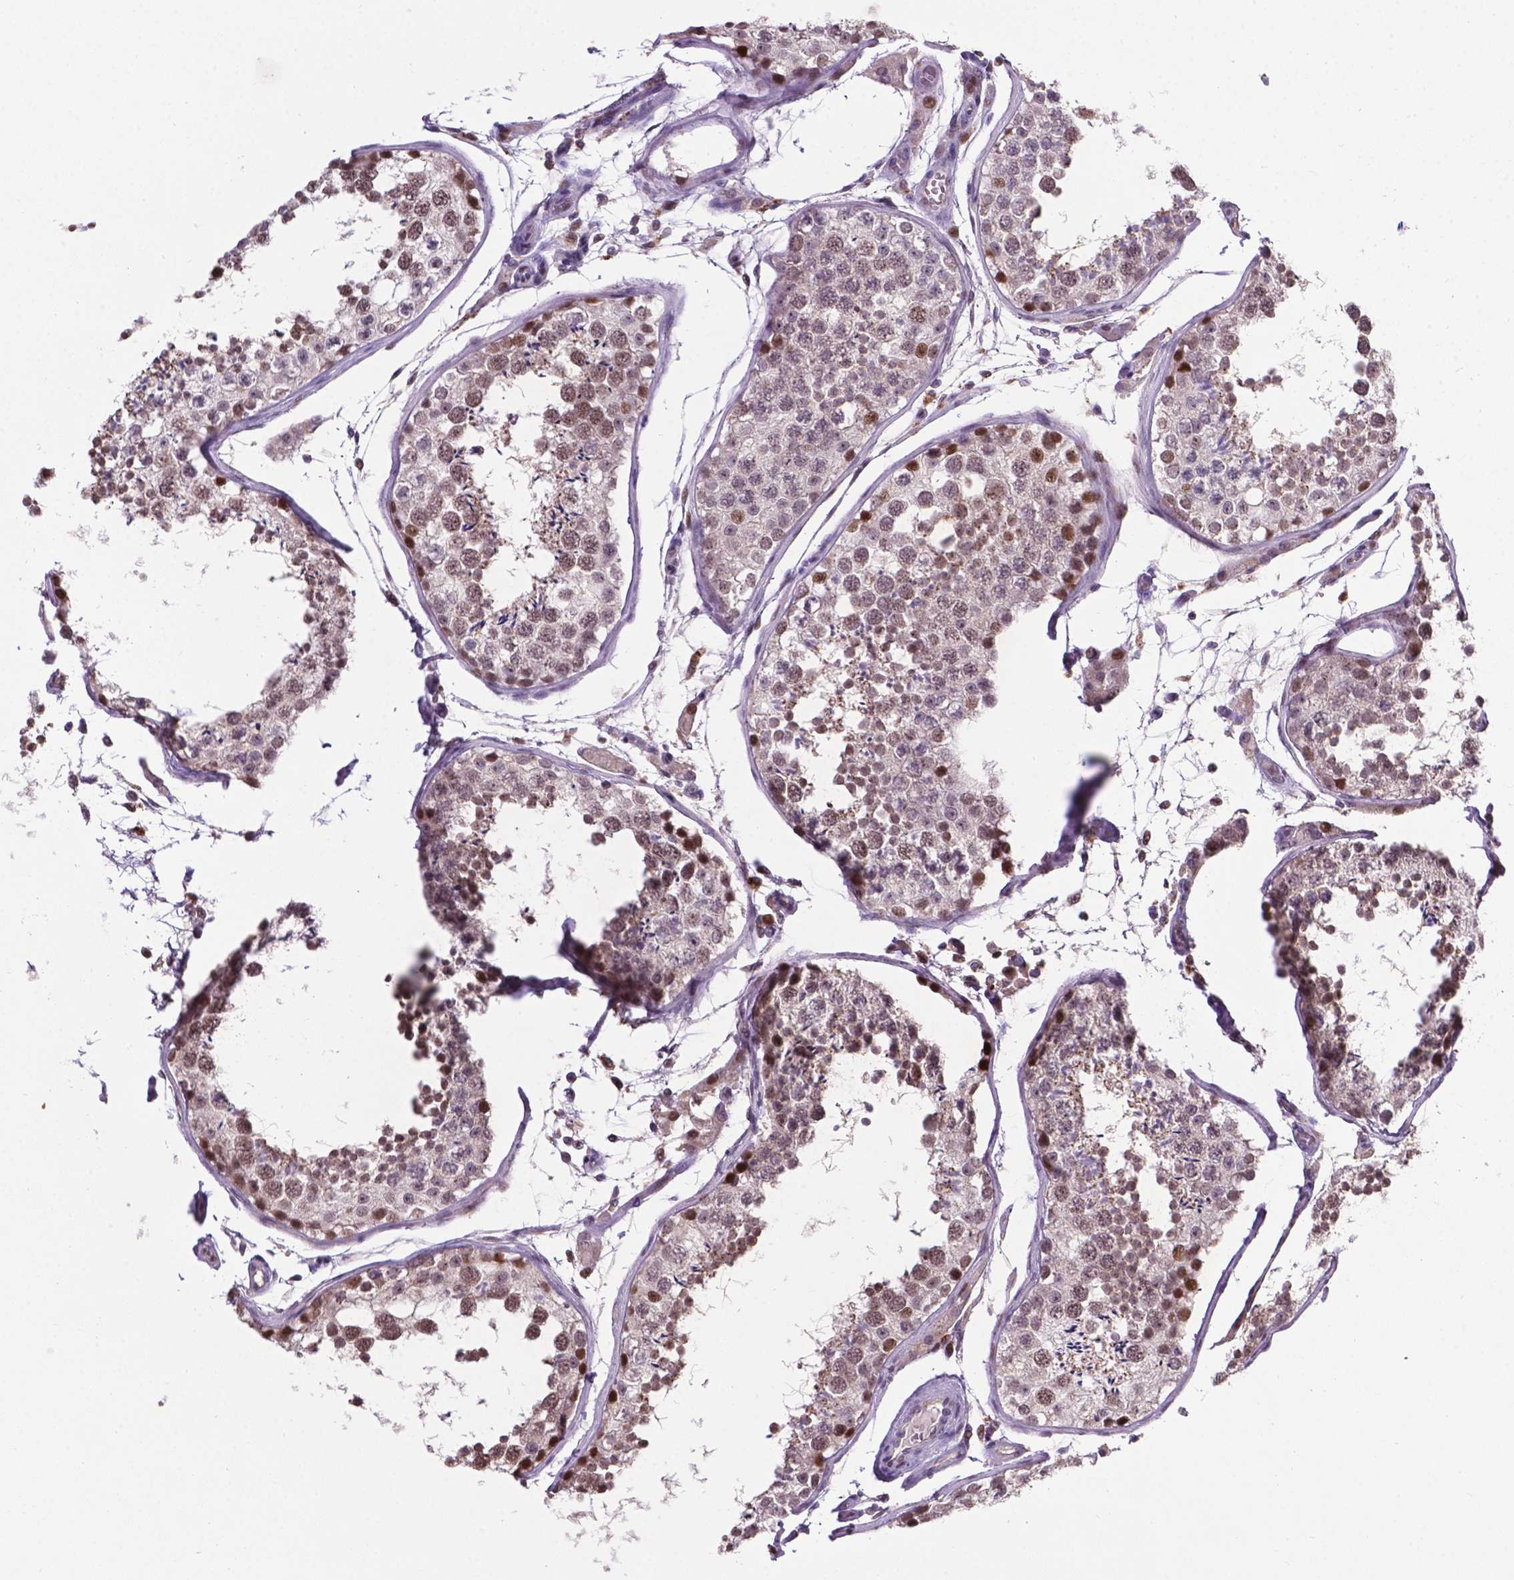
{"staining": {"intensity": "moderate", "quantity": "25%-75%", "location": "nuclear"}, "tissue": "testis", "cell_type": "Cells in seminiferous ducts", "image_type": "normal", "snomed": [{"axis": "morphology", "description": "Normal tissue, NOS"}, {"axis": "topography", "description": "Testis"}], "caption": "Unremarkable testis shows moderate nuclear positivity in about 25%-75% of cells in seminiferous ducts.", "gene": "SMAD2", "patient": {"sex": "male", "age": 29}}